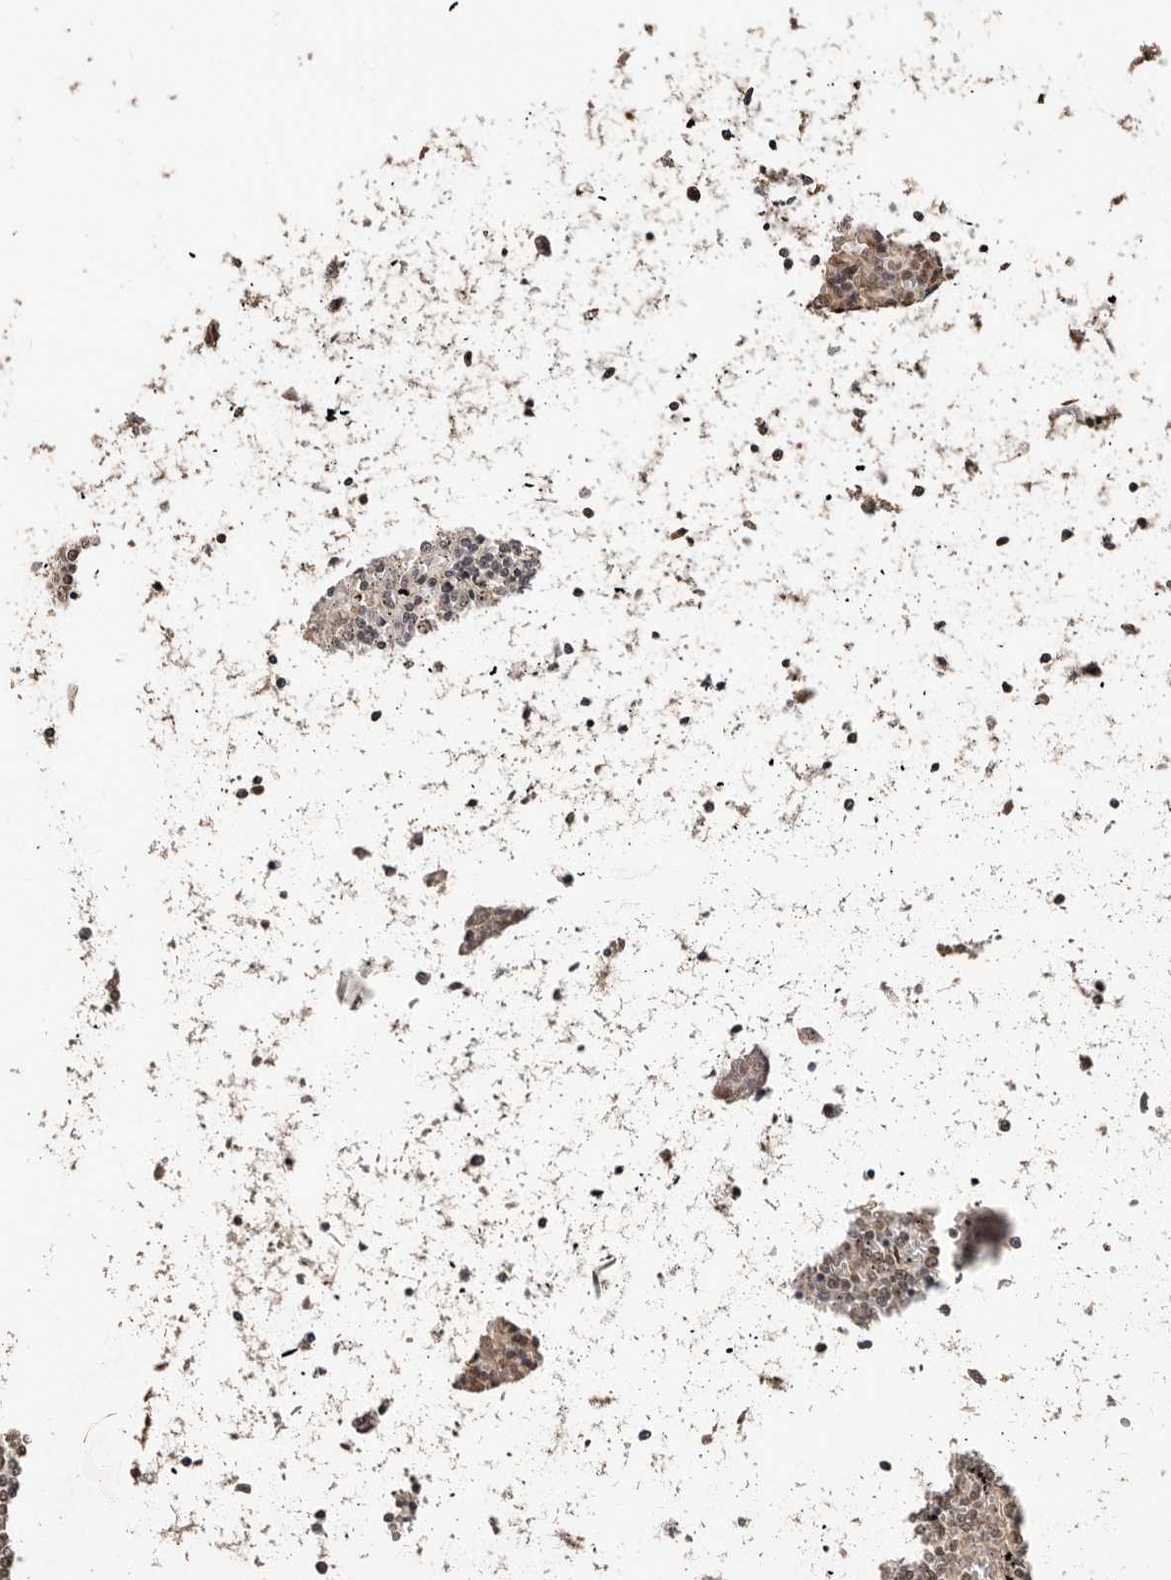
{"staining": {"intensity": "moderate", "quantity": ">75%", "location": "nuclear"}, "tissue": "lymphoma", "cell_type": "Tumor cells", "image_type": "cancer", "snomed": [{"axis": "morphology", "description": "Malignant lymphoma, non-Hodgkin's type, Low grade"}, {"axis": "topography", "description": "Spleen"}], "caption": "Immunohistochemistry (DAB (3,3'-diaminobenzidine)) staining of lymphoma demonstrates moderate nuclear protein expression in about >75% of tumor cells. (DAB (3,3'-diaminobenzidine) IHC, brown staining for protein, blue staining for nuclei).", "gene": "CTNNBL1", "patient": {"sex": "female", "age": 19}}